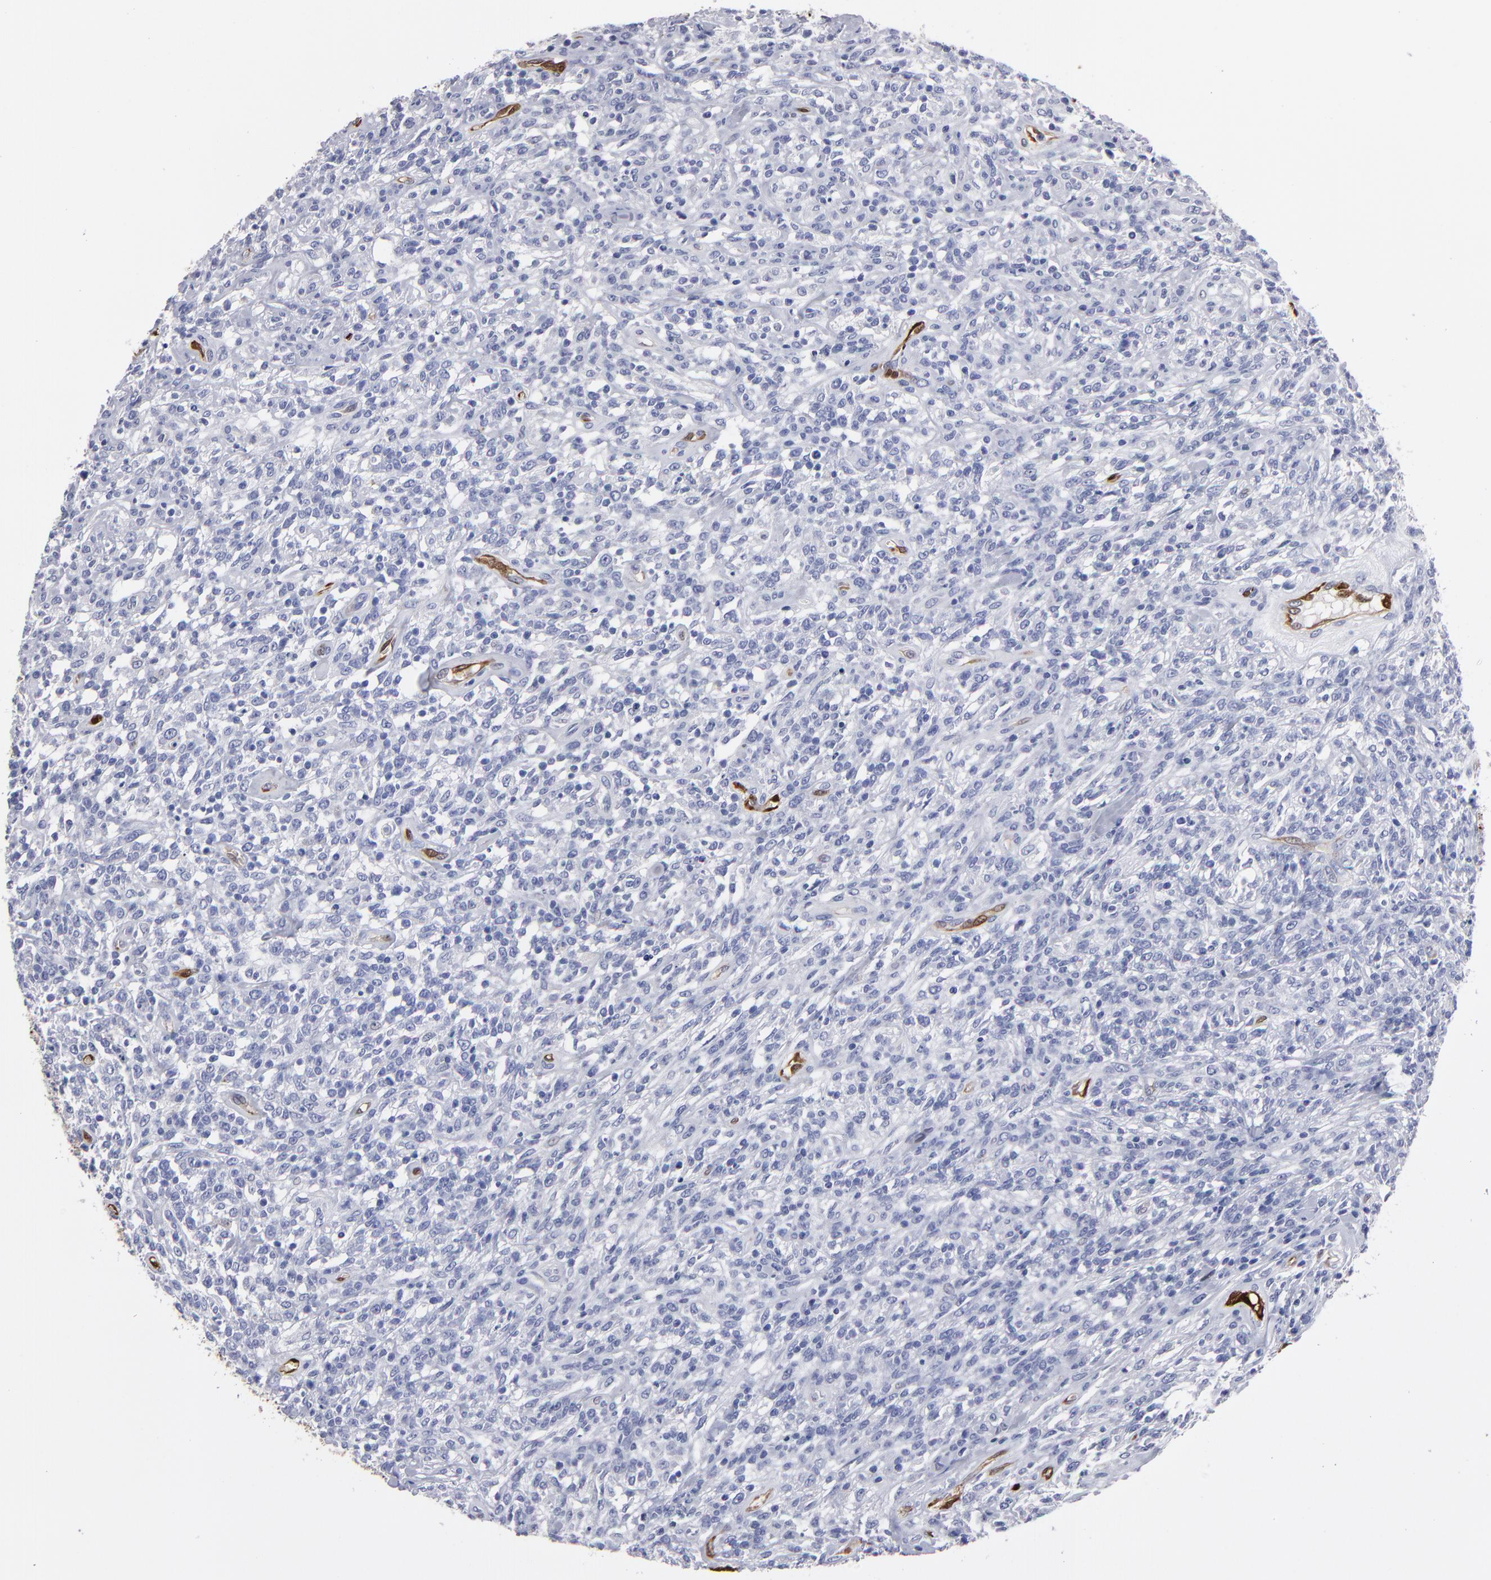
{"staining": {"intensity": "negative", "quantity": "none", "location": "none"}, "tissue": "lymphoma", "cell_type": "Tumor cells", "image_type": "cancer", "snomed": [{"axis": "morphology", "description": "Malignant lymphoma, non-Hodgkin's type, High grade"}, {"axis": "topography", "description": "Lymph node"}], "caption": "Protein analysis of high-grade malignant lymphoma, non-Hodgkin's type shows no significant expression in tumor cells.", "gene": "FABP4", "patient": {"sex": "female", "age": 73}}